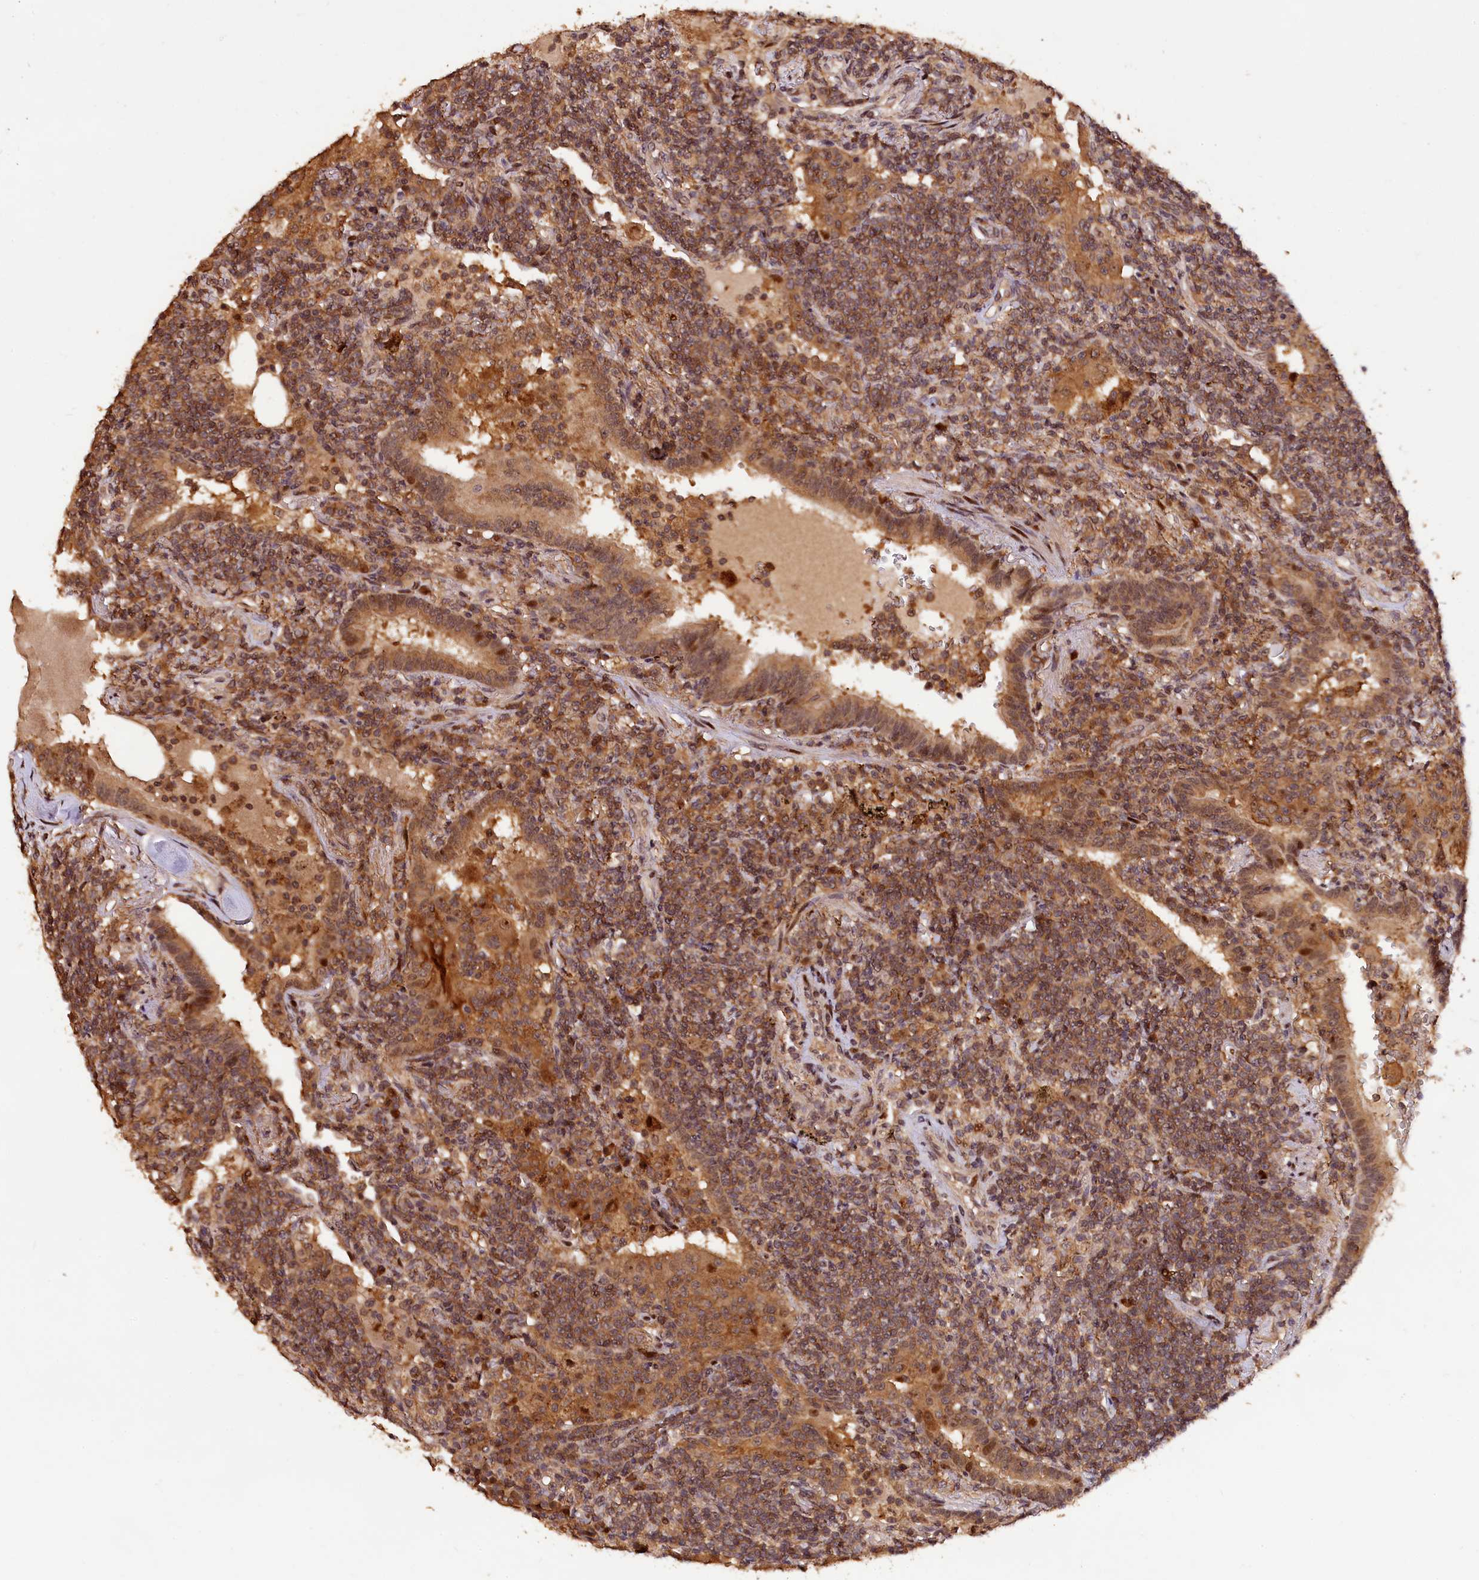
{"staining": {"intensity": "moderate", "quantity": ">75%", "location": "cytoplasmic/membranous,nuclear"}, "tissue": "lymphoma", "cell_type": "Tumor cells", "image_type": "cancer", "snomed": [{"axis": "morphology", "description": "Malignant lymphoma, non-Hodgkin's type, Low grade"}, {"axis": "topography", "description": "Lung"}], "caption": "High-magnification brightfield microscopy of malignant lymphoma, non-Hodgkin's type (low-grade) stained with DAB (brown) and counterstained with hematoxylin (blue). tumor cells exhibit moderate cytoplasmic/membranous and nuclear expression is appreciated in approximately>75% of cells.", "gene": "PHAF1", "patient": {"sex": "female", "age": 71}}